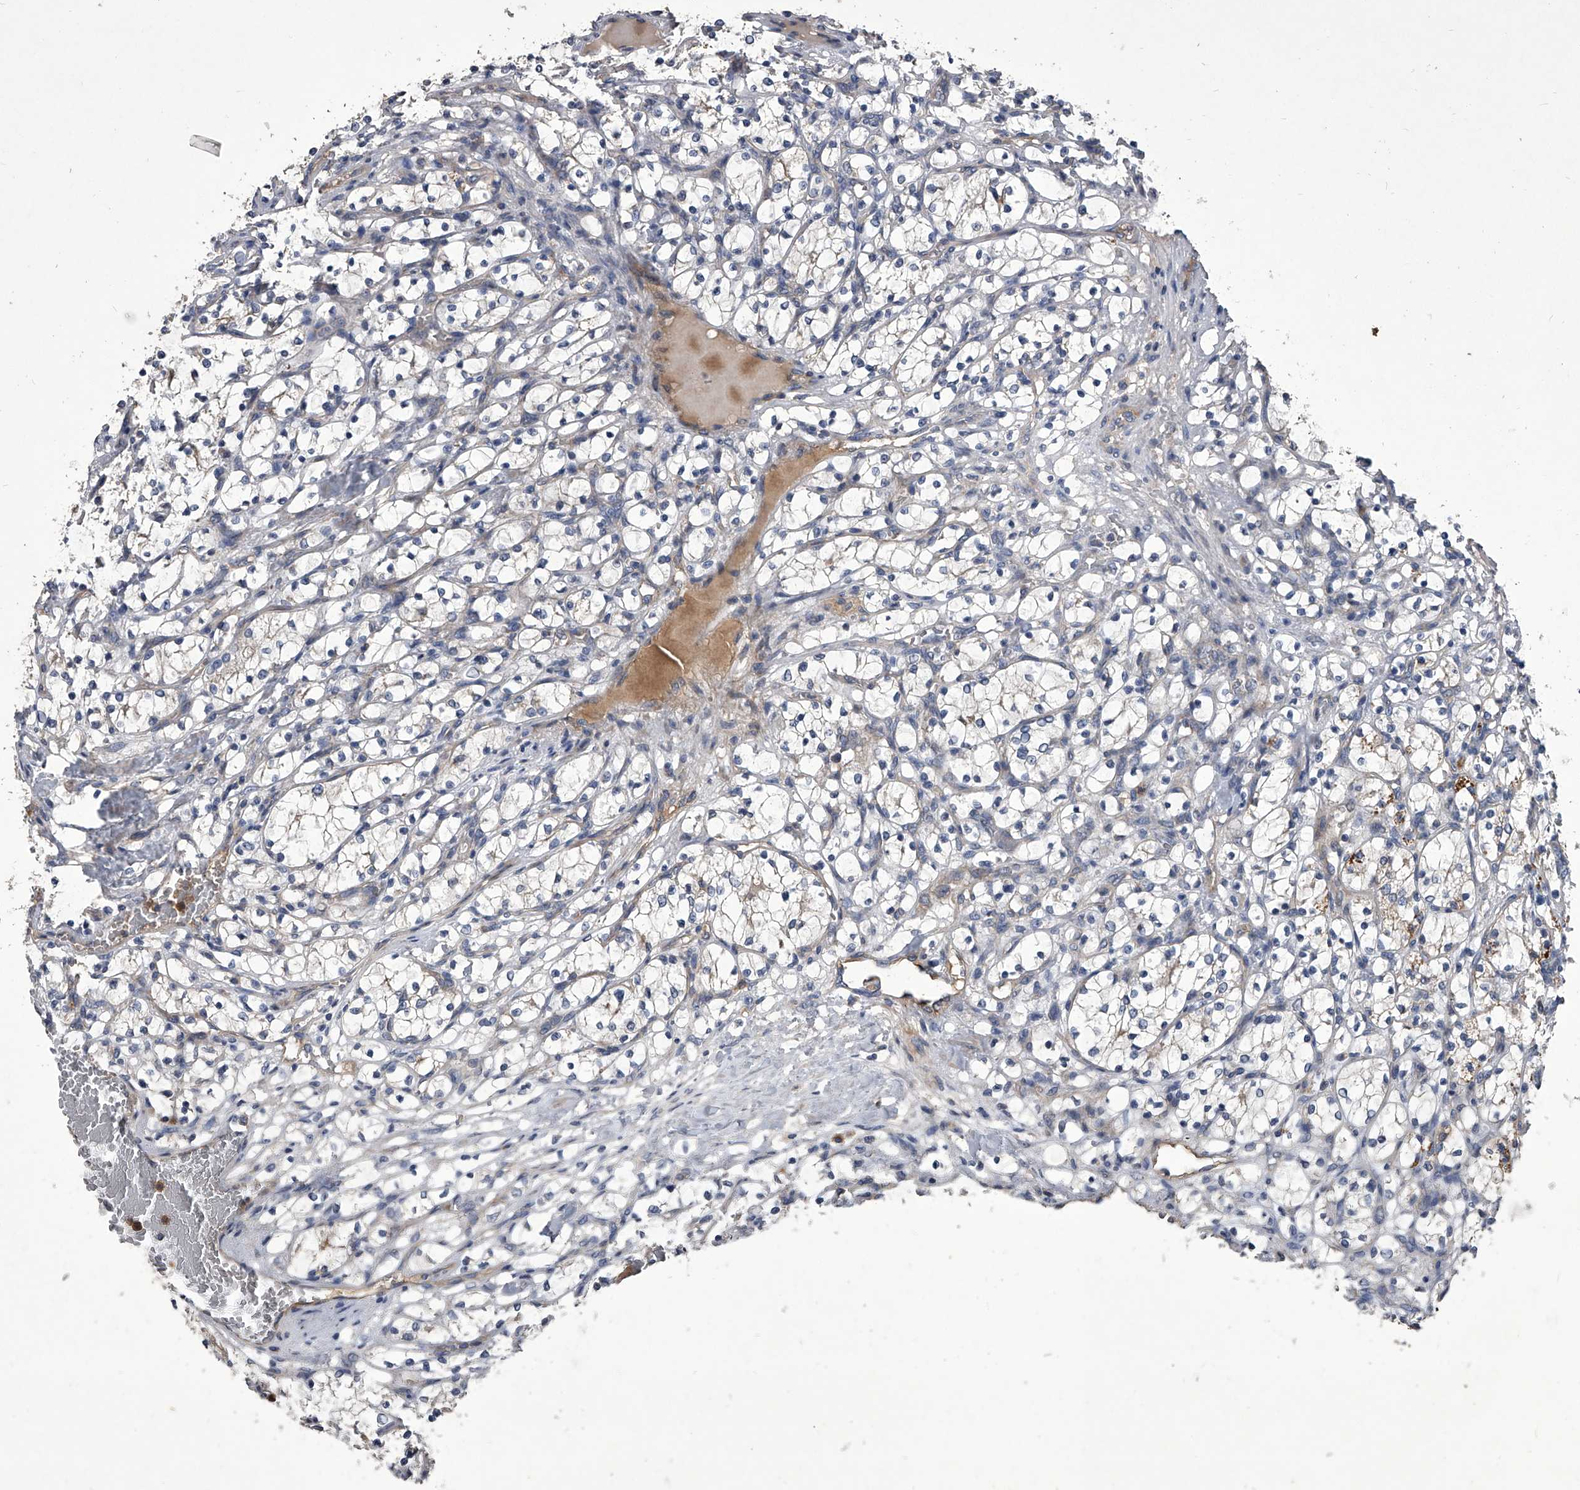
{"staining": {"intensity": "weak", "quantity": "<25%", "location": "cytoplasmic/membranous"}, "tissue": "renal cancer", "cell_type": "Tumor cells", "image_type": "cancer", "snomed": [{"axis": "morphology", "description": "Adenocarcinoma, NOS"}, {"axis": "topography", "description": "Kidney"}], "caption": "Immunohistochemistry (IHC) photomicrograph of neoplastic tissue: human adenocarcinoma (renal) stained with DAB demonstrates no significant protein expression in tumor cells.", "gene": "NRP1", "patient": {"sex": "female", "age": 69}}